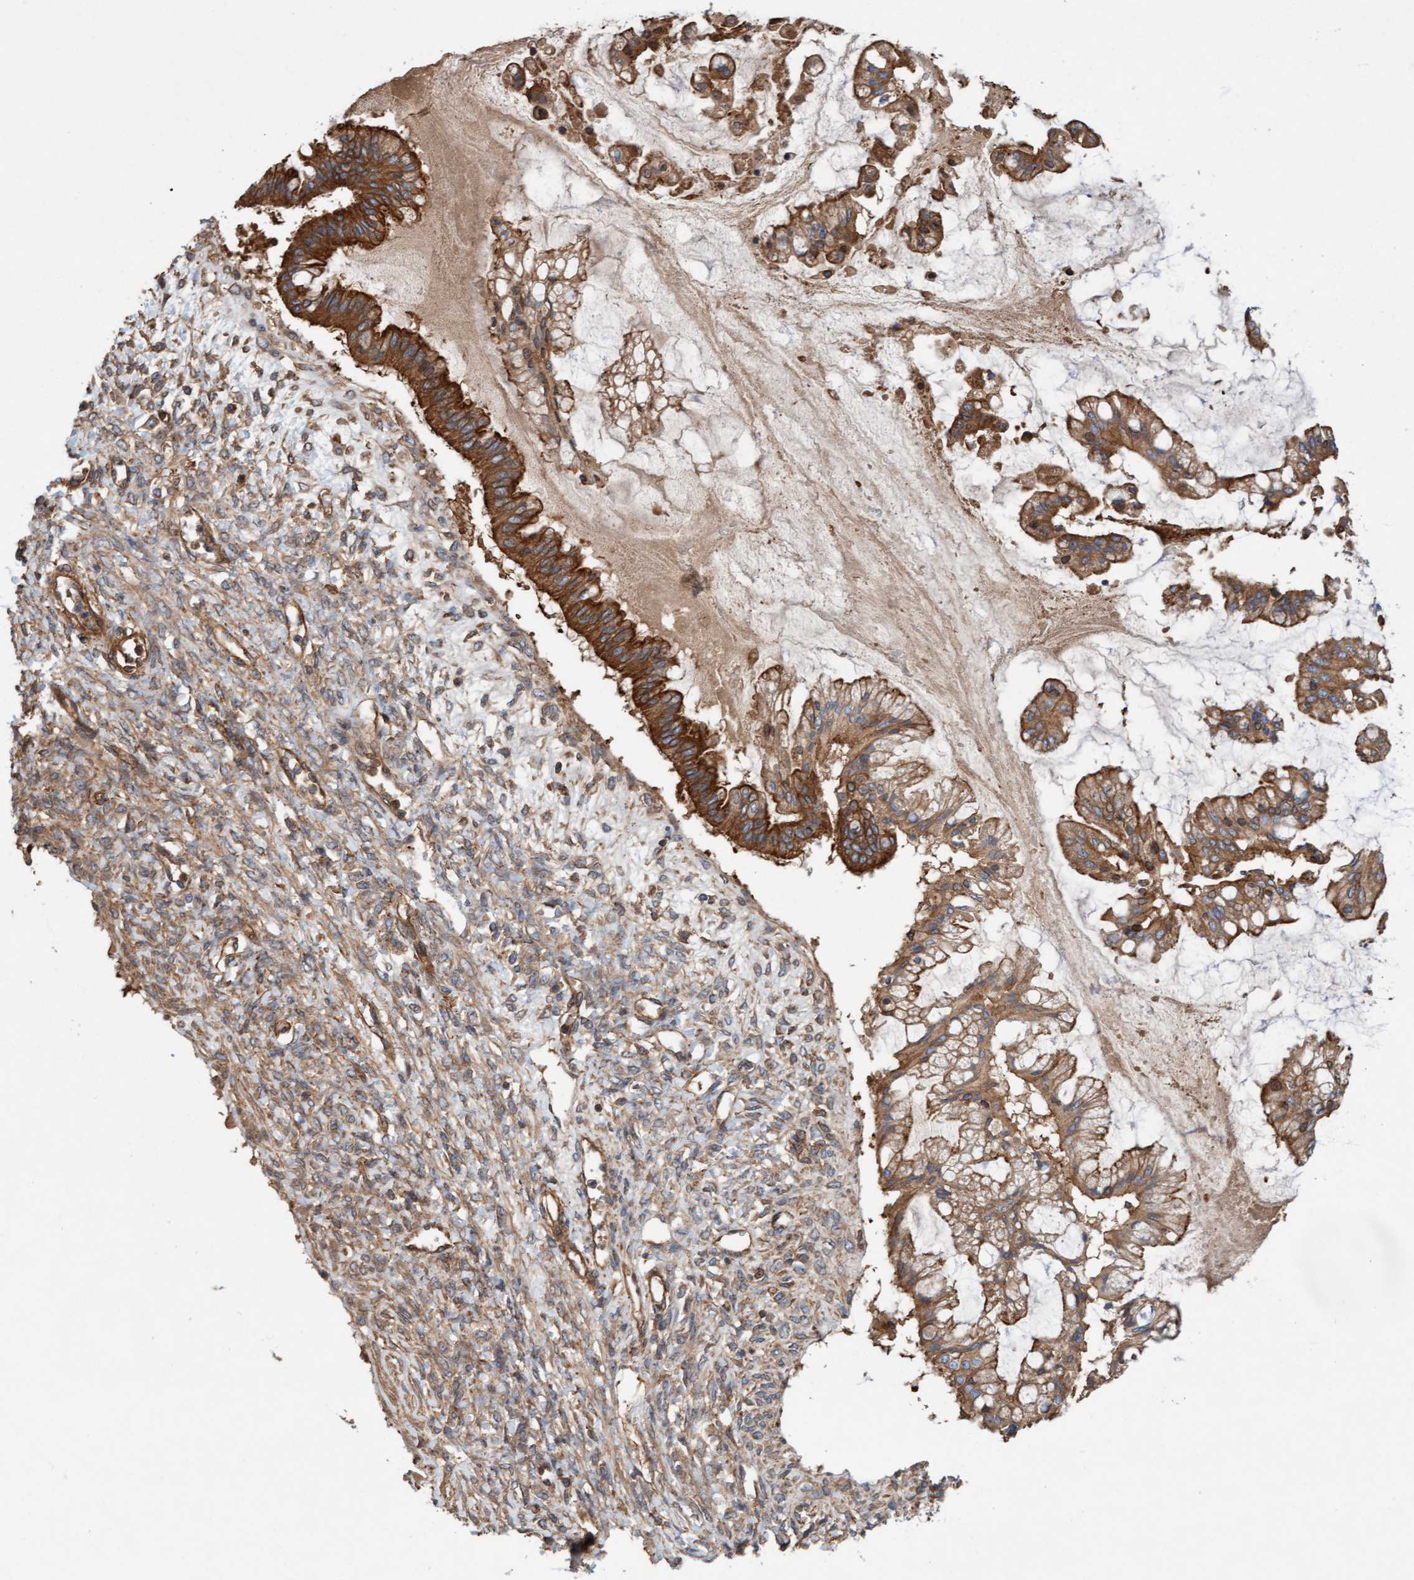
{"staining": {"intensity": "strong", "quantity": ">75%", "location": "cytoplasmic/membranous"}, "tissue": "ovarian cancer", "cell_type": "Tumor cells", "image_type": "cancer", "snomed": [{"axis": "morphology", "description": "Cystadenocarcinoma, mucinous, NOS"}, {"axis": "topography", "description": "Ovary"}], "caption": "IHC (DAB (3,3'-diaminobenzidine)) staining of mucinous cystadenocarcinoma (ovarian) displays strong cytoplasmic/membranous protein staining in about >75% of tumor cells.", "gene": "ERAL1", "patient": {"sex": "female", "age": 73}}